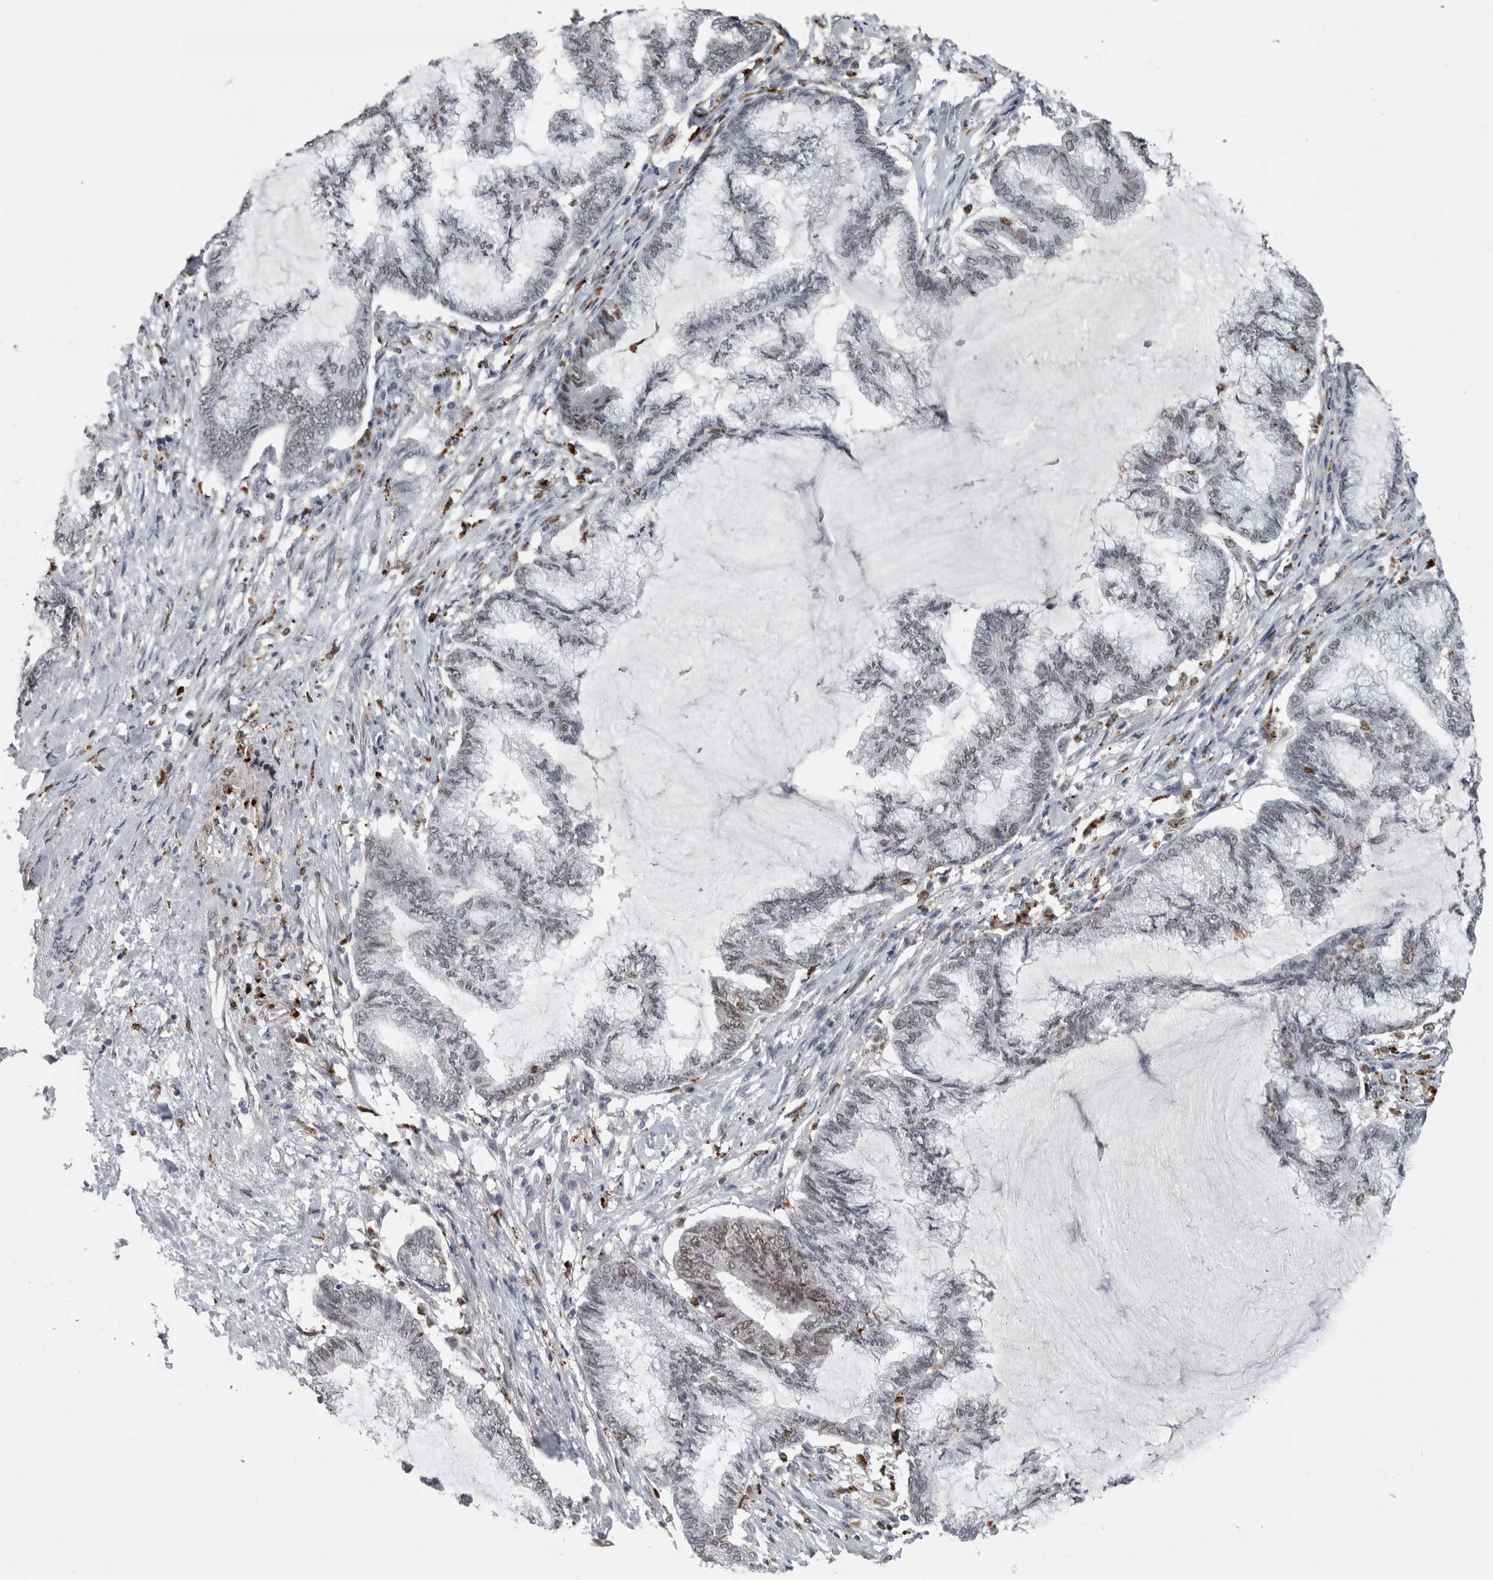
{"staining": {"intensity": "weak", "quantity": "<25%", "location": "nuclear"}, "tissue": "endometrial cancer", "cell_type": "Tumor cells", "image_type": "cancer", "snomed": [{"axis": "morphology", "description": "Adenocarcinoma, NOS"}, {"axis": "topography", "description": "Endometrium"}], "caption": "A photomicrograph of adenocarcinoma (endometrial) stained for a protein demonstrates no brown staining in tumor cells.", "gene": "POLD2", "patient": {"sex": "female", "age": 86}}